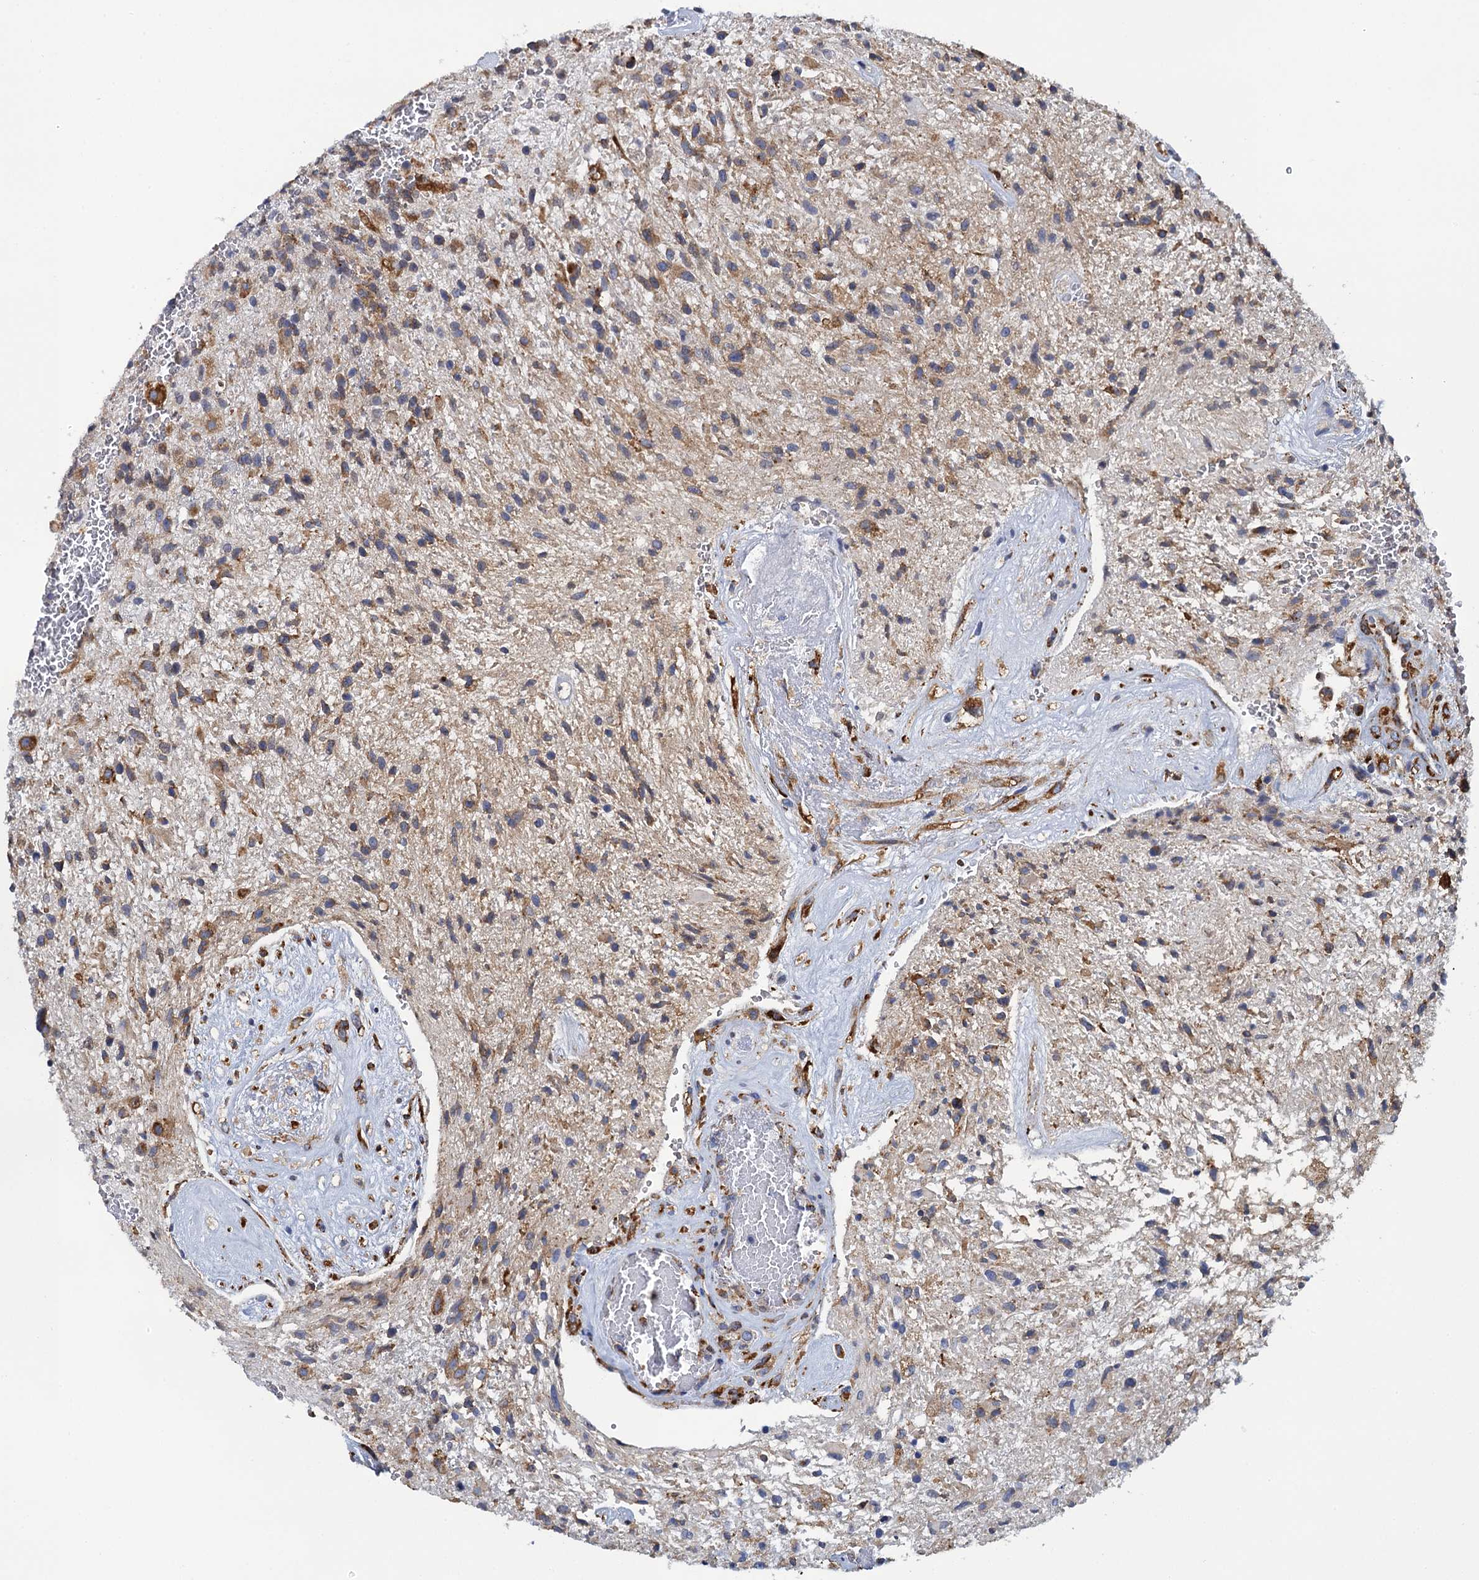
{"staining": {"intensity": "moderate", "quantity": "25%-75%", "location": "cytoplasmic/membranous"}, "tissue": "glioma", "cell_type": "Tumor cells", "image_type": "cancer", "snomed": [{"axis": "morphology", "description": "Glioma, malignant, High grade"}, {"axis": "topography", "description": "Brain"}], "caption": "Brown immunohistochemical staining in glioma reveals moderate cytoplasmic/membranous expression in approximately 25%-75% of tumor cells. Ihc stains the protein of interest in brown and the nuclei are stained blue.", "gene": "POGLUT3", "patient": {"sex": "male", "age": 56}}